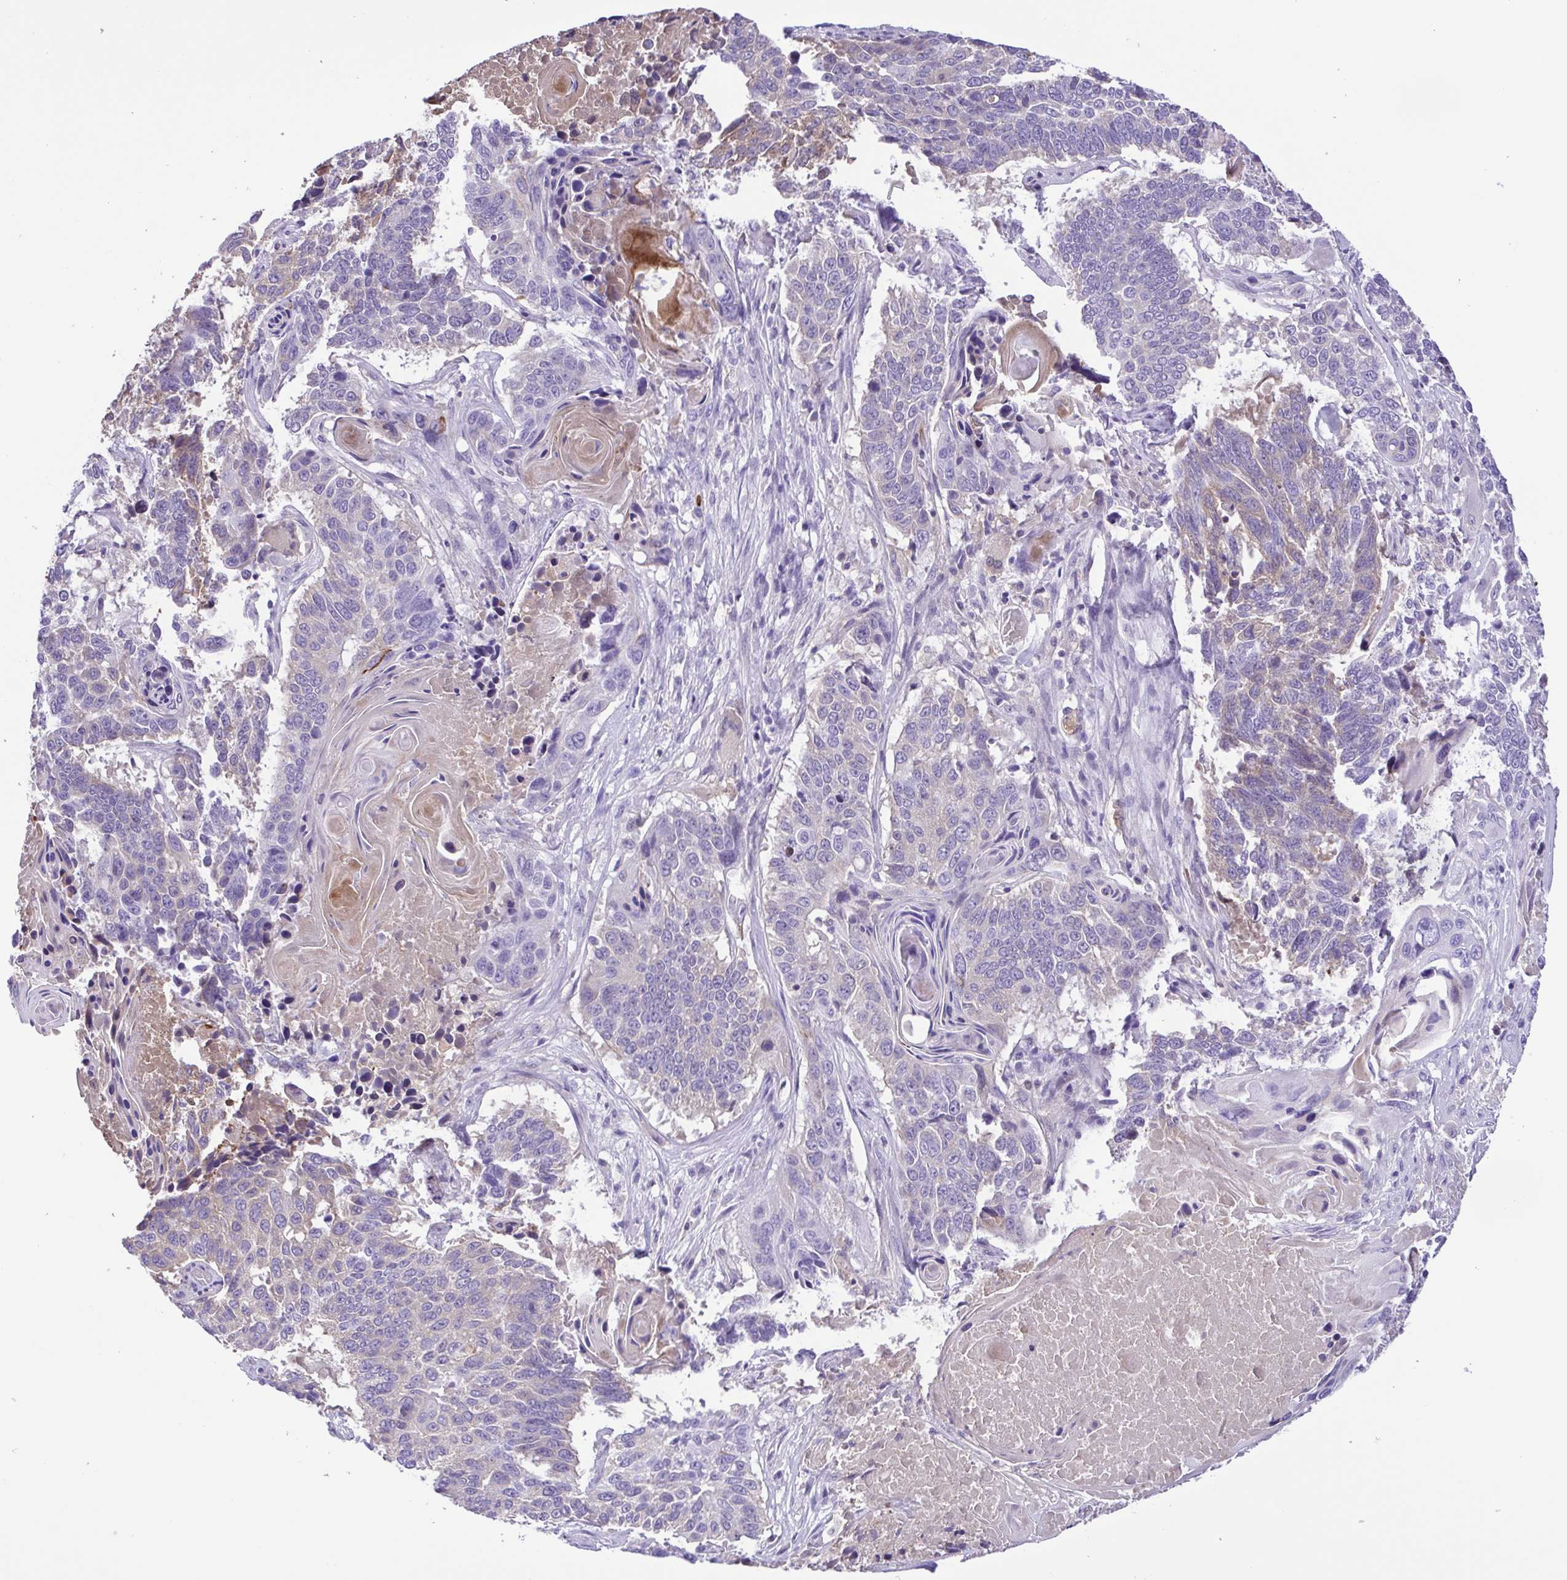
{"staining": {"intensity": "negative", "quantity": "none", "location": "none"}, "tissue": "lung cancer", "cell_type": "Tumor cells", "image_type": "cancer", "snomed": [{"axis": "morphology", "description": "Squamous cell carcinoma, NOS"}, {"axis": "topography", "description": "Lung"}], "caption": "Immunohistochemistry (IHC) micrograph of lung cancer stained for a protein (brown), which displays no positivity in tumor cells.", "gene": "IGFL1", "patient": {"sex": "male", "age": 73}}